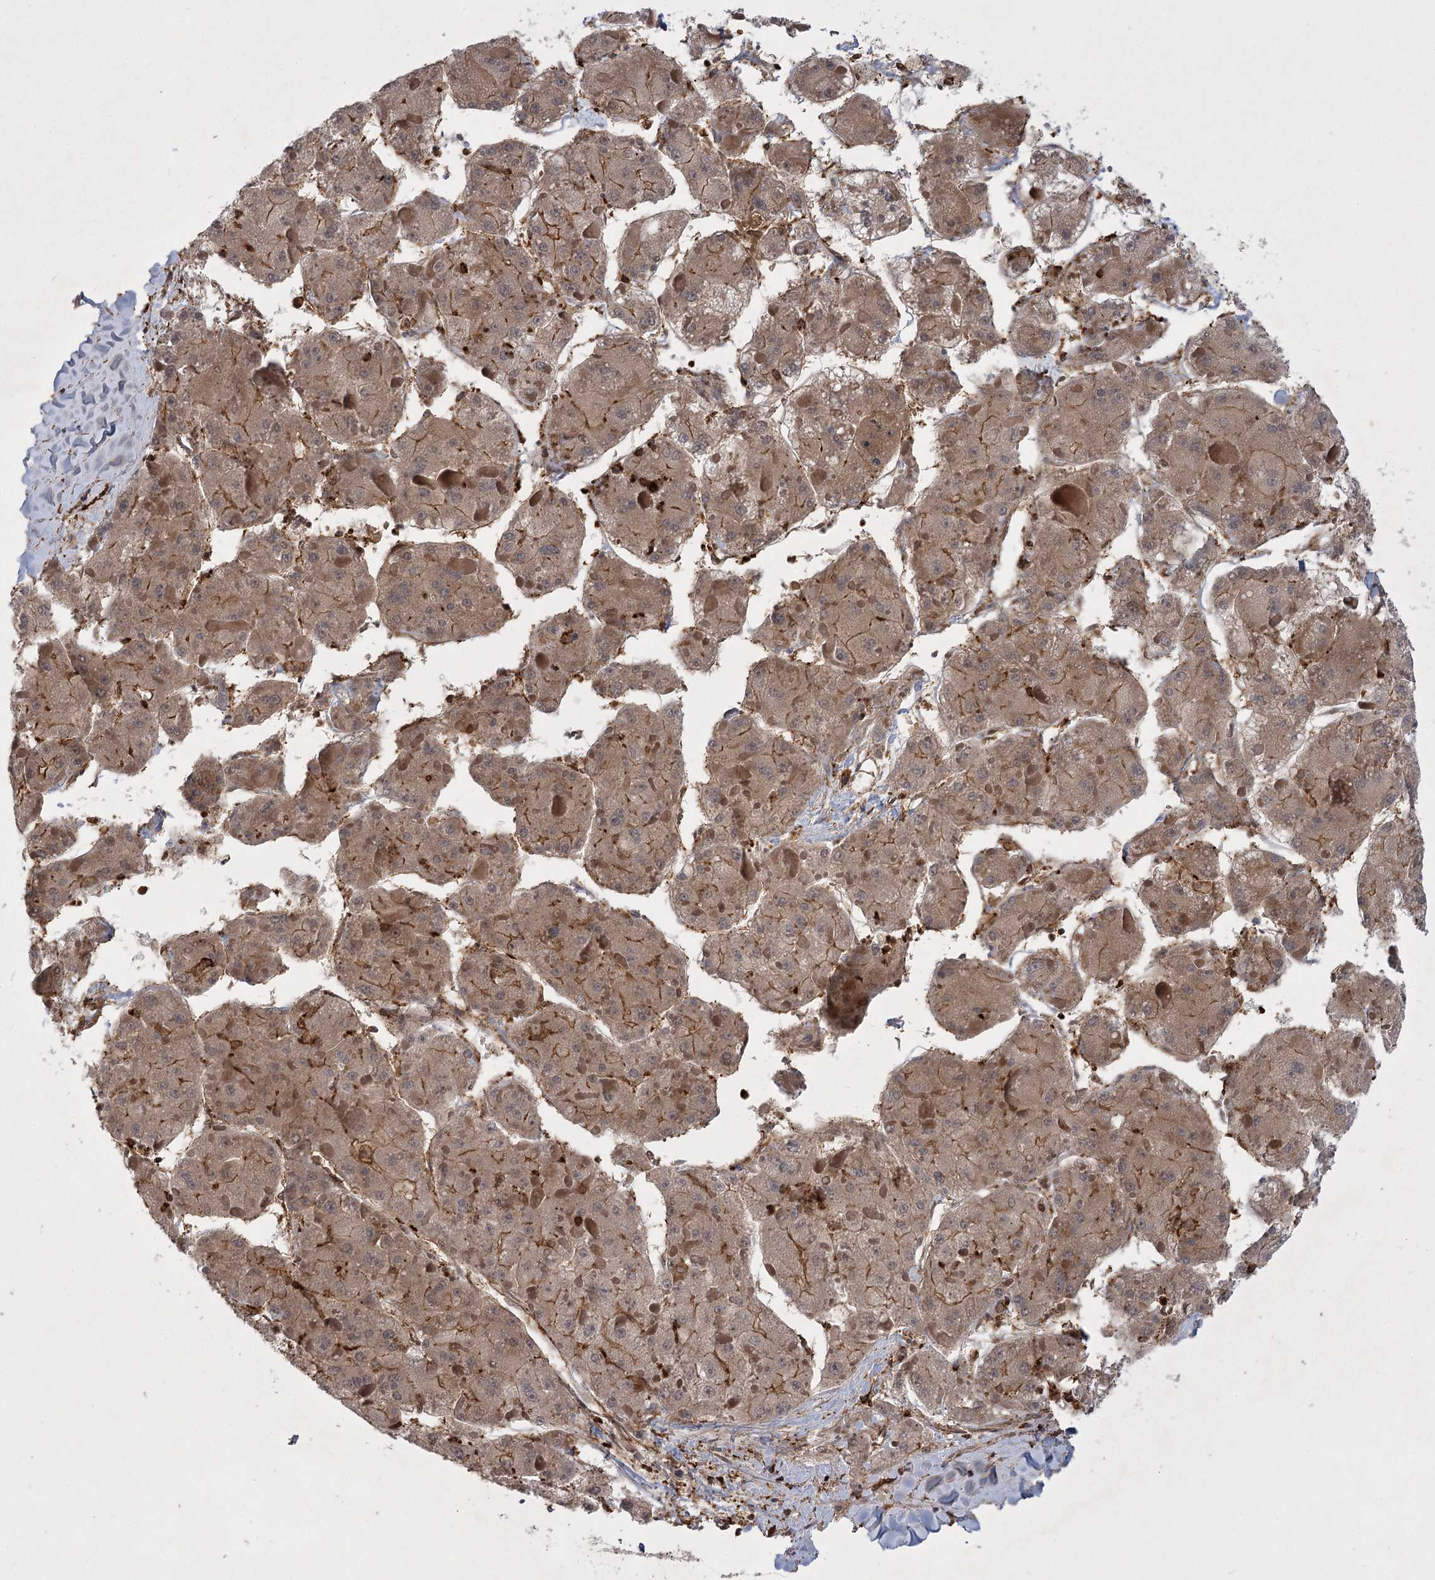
{"staining": {"intensity": "moderate", "quantity": ">75%", "location": "cytoplasmic/membranous"}, "tissue": "liver cancer", "cell_type": "Tumor cells", "image_type": "cancer", "snomed": [{"axis": "morphology", "description": "Carcinoma, Hepatocellular, NOS"}, {"axis": "topography", "description": "Liver"}], "caption": "A photomicrograph showing moderate cytoplasmic/membranous staining in approximately >75% of tumor cells in liver cancer, as visualized by brown immunohistochemical staining.", "gene": "MEPE", "patient": {"sex": "female", "age": 73}}